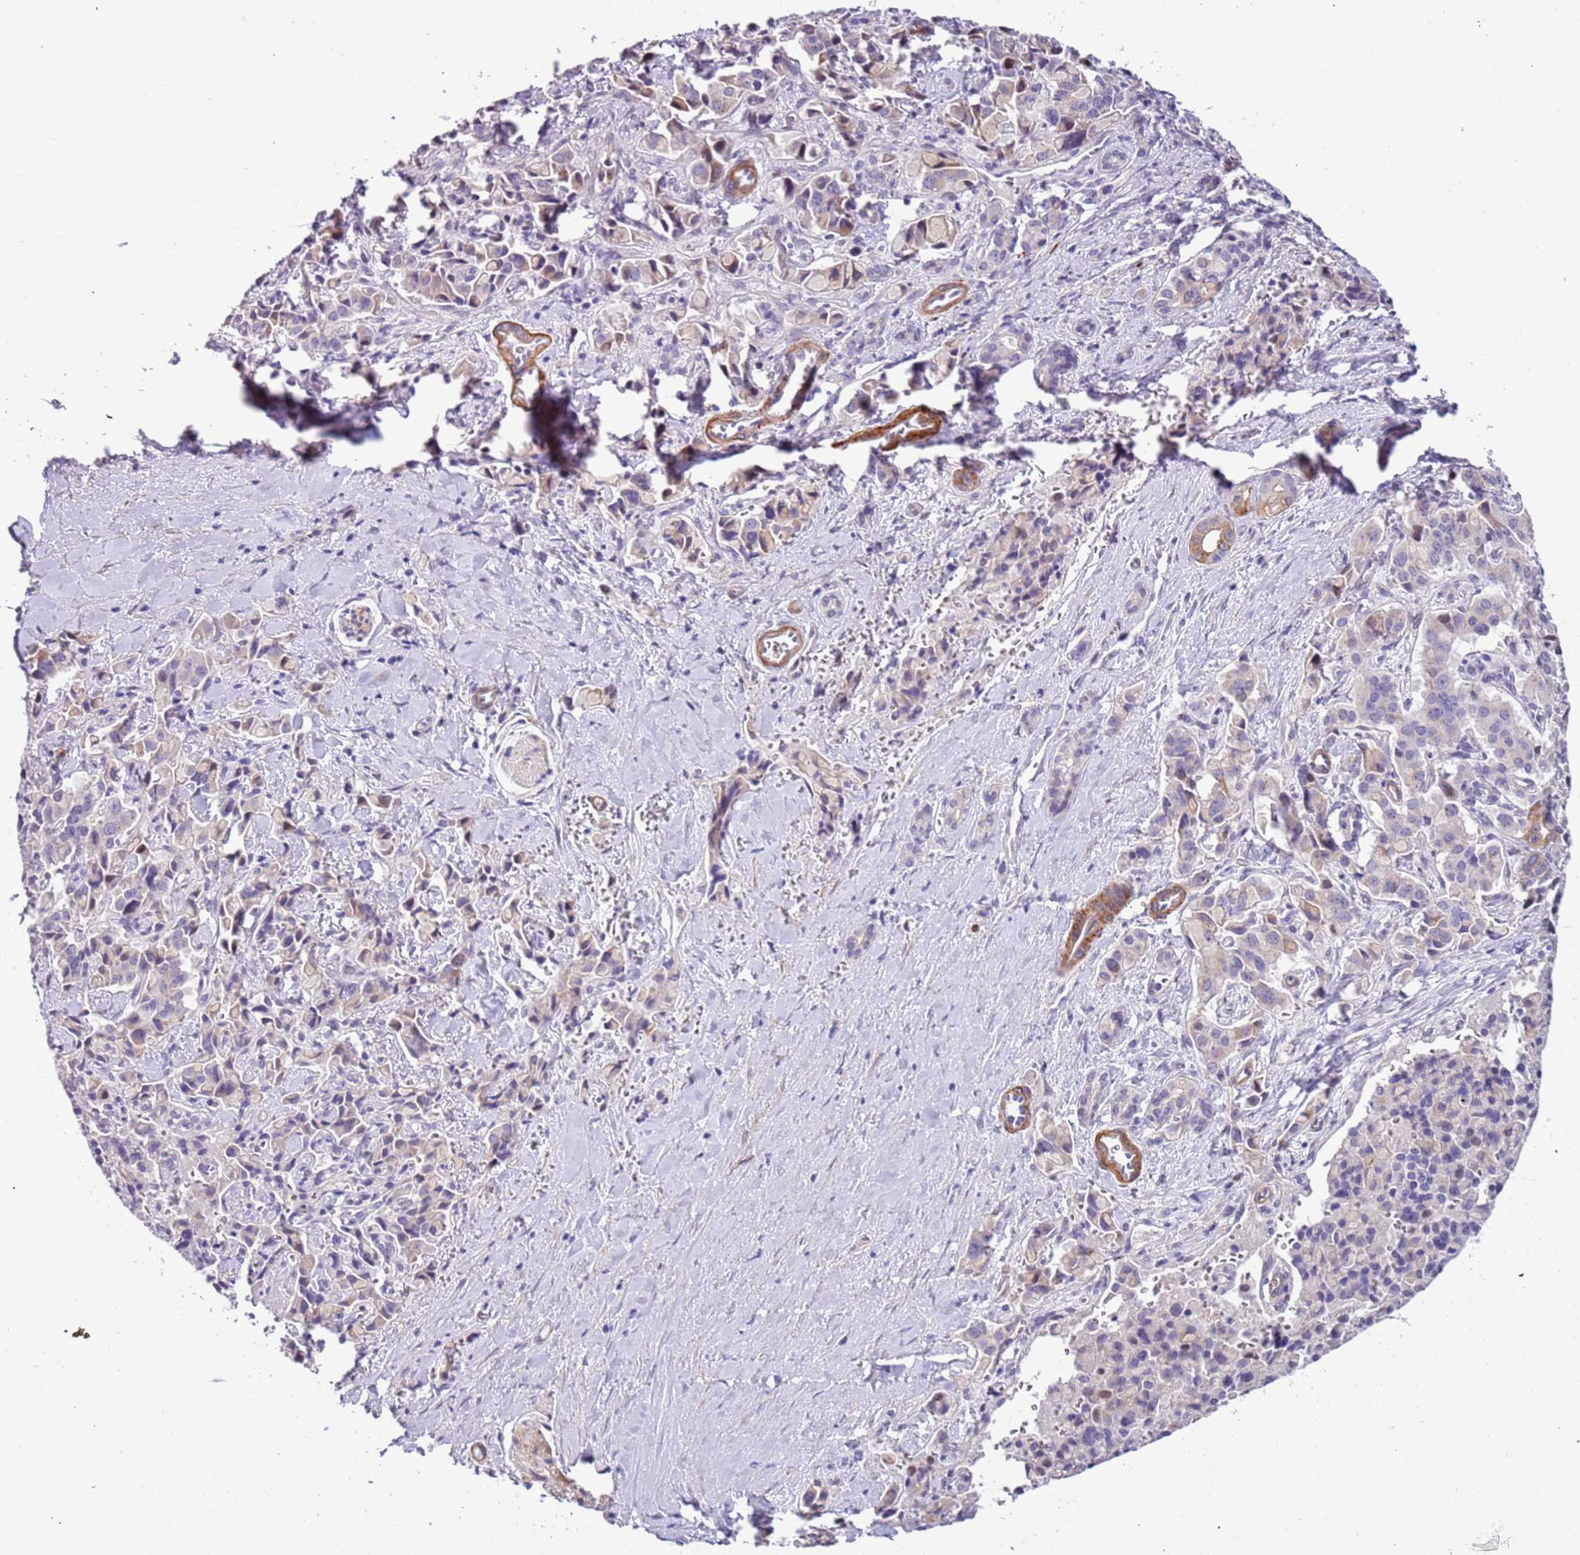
{"staining": {"intensity": "weak", "quantity": "<25%", "location": "nuclear"}, "tissue": "pancreatic cancer", "cell_type": "Tumor cells", "image_type": "cancer", "snomed": [{"axis": "morphology", "description": "Adenocarcinoma, NOS"}, {"axis": "topography", "description": "Pancreas"}], "caption": "Tumor cells are negative for protein expression in human adenocarcinoma (pancreatic).", "gene": "PLEKHH1", "patient": {"sex": "male", "age": 65}}